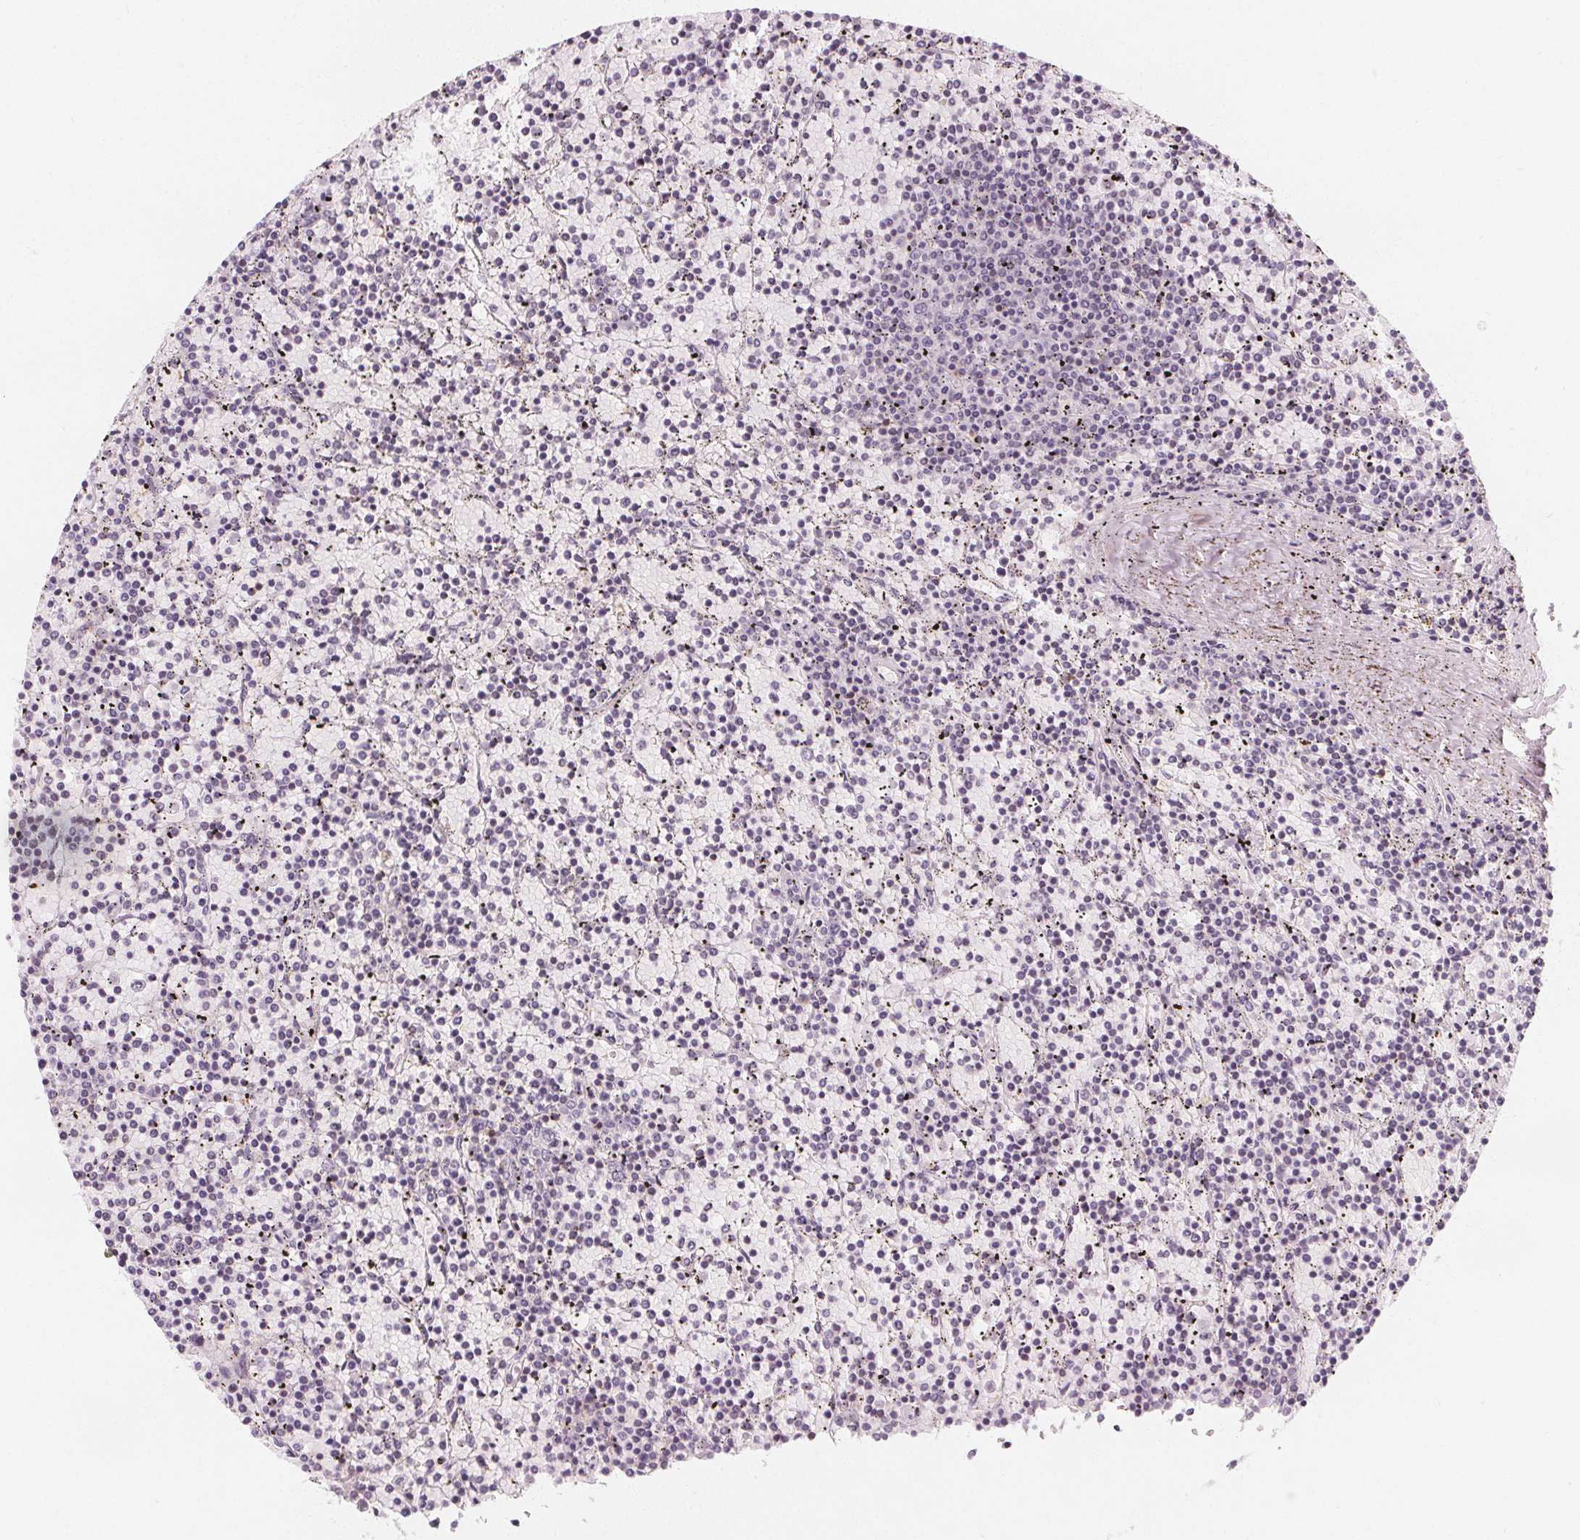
{"staining": {"intensity": "negative", "quantity": "none", "location": "none"}, "tissue": "lymphoma", "cell_type": "Tumor cells", "image_type": "cancer", "snomed": [{"axis": "morphology", "description": "Malignant lymphoma, non-Hodgkin's type, Low grade"}, {"axis": "topography", "description": "Spleen"}], "caption": "This is a micrograph of immunohistochemistry staining of malignant lymphoma, non-Hodgkin's type (low-grade), which shows no staining in tumor cells. (DAB (3,3'-diaminobenzidine) immunohistochemistry with hematoxylin counter stain).", "gene": "UGP2", "patient": {"sex": "female", "age": 77}}